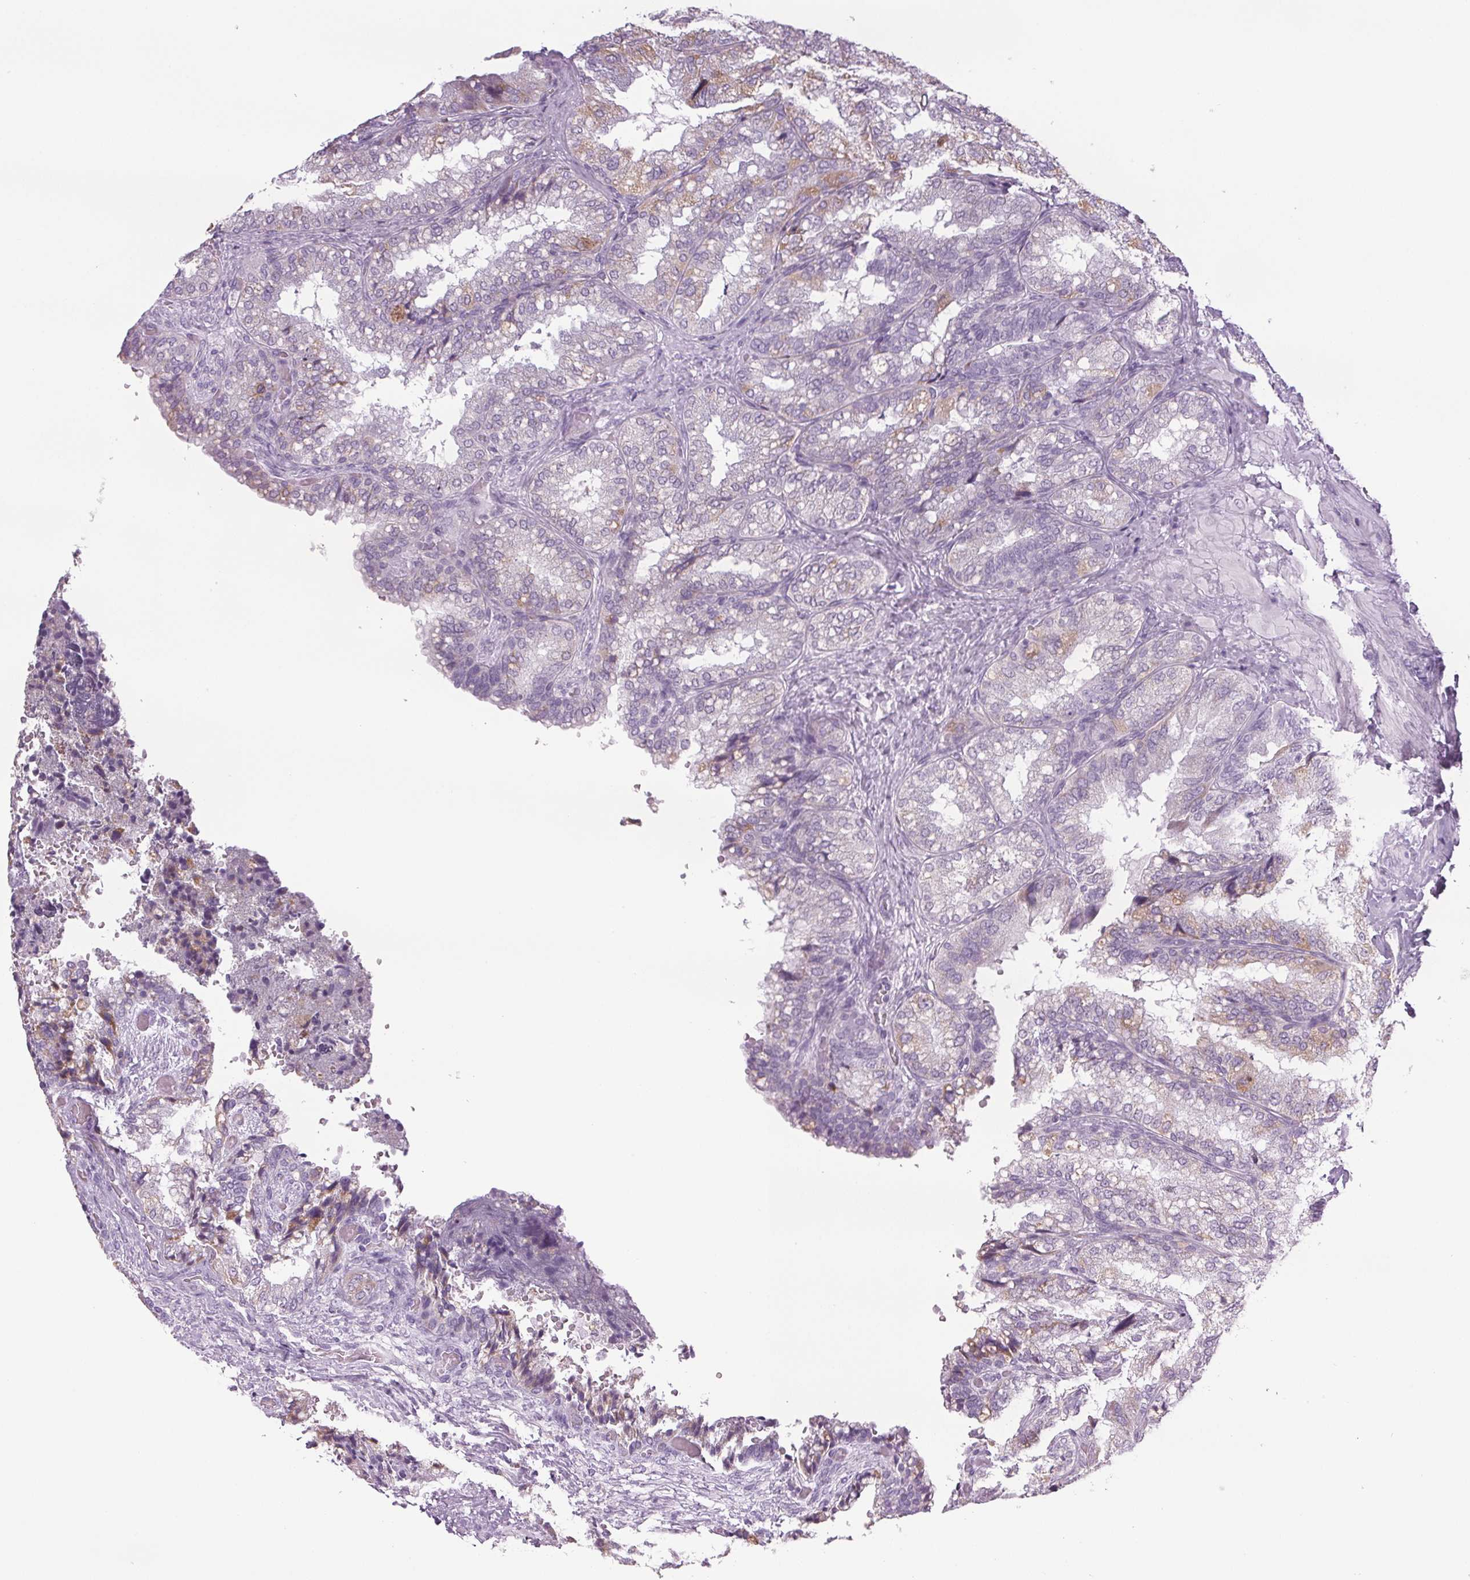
{"staining": {"intensity": "weak", "quantity": "<25%", "location": "cytoplasmic/membranous"}, "tissue": "seminal vesicle", "cell_type": "Glandular cells", "image_type": "normal", "snomed": [{"axis": "morphology", "description": "Normal tissue, NOS"}, {"axis": "topography", "description": "Seminal veicle"}], "caption": "DAB (3,3'-diaminobenzidine) immunohistochemical staining of normal seminal vesicle shows no significant positivity in glandular cells. (Stains: DAB IHC with hematoxylin counter stain, Microscopy: brightfield microscopy at high magnification).", "gene": "COL7A1", "patient": {"sex": "male", "age": 57}}